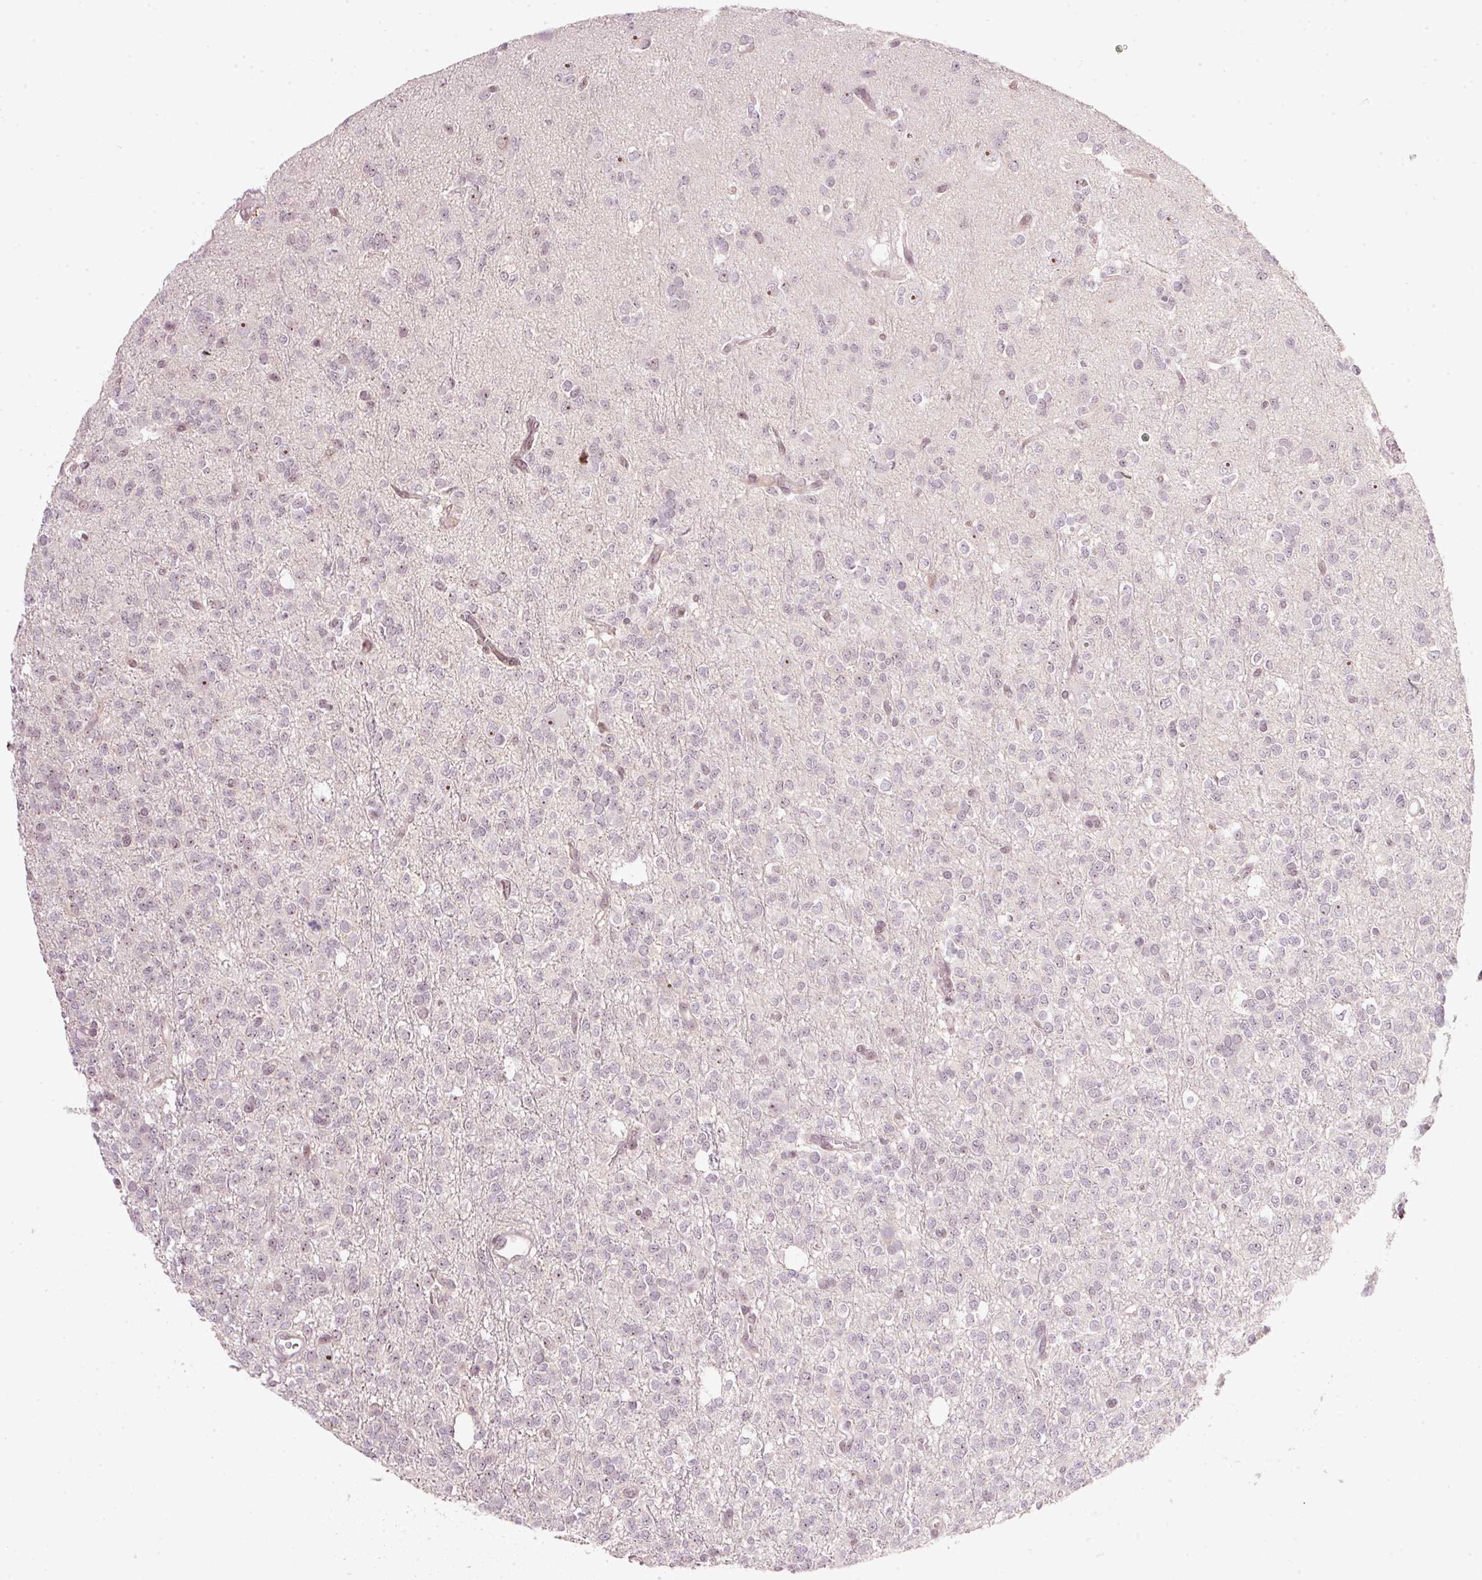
{"staining": {"intensity": "negative", "quantity": "none", "location": "none"}, "tissue": "glioma", "cell_type": "Tumor cells", "image_type": "cancer", "snomed": [{"axis": "morphology", "description": "Glioma, malignant, Low grade"}, {"axis": "topography", "description": "Brain"}], "caption": "This is an IHC histopathology image of glioma. There is no positivity in tumor cells.", "gene": "MXRA8", "patient": {"sex": "female", "age": 33}}